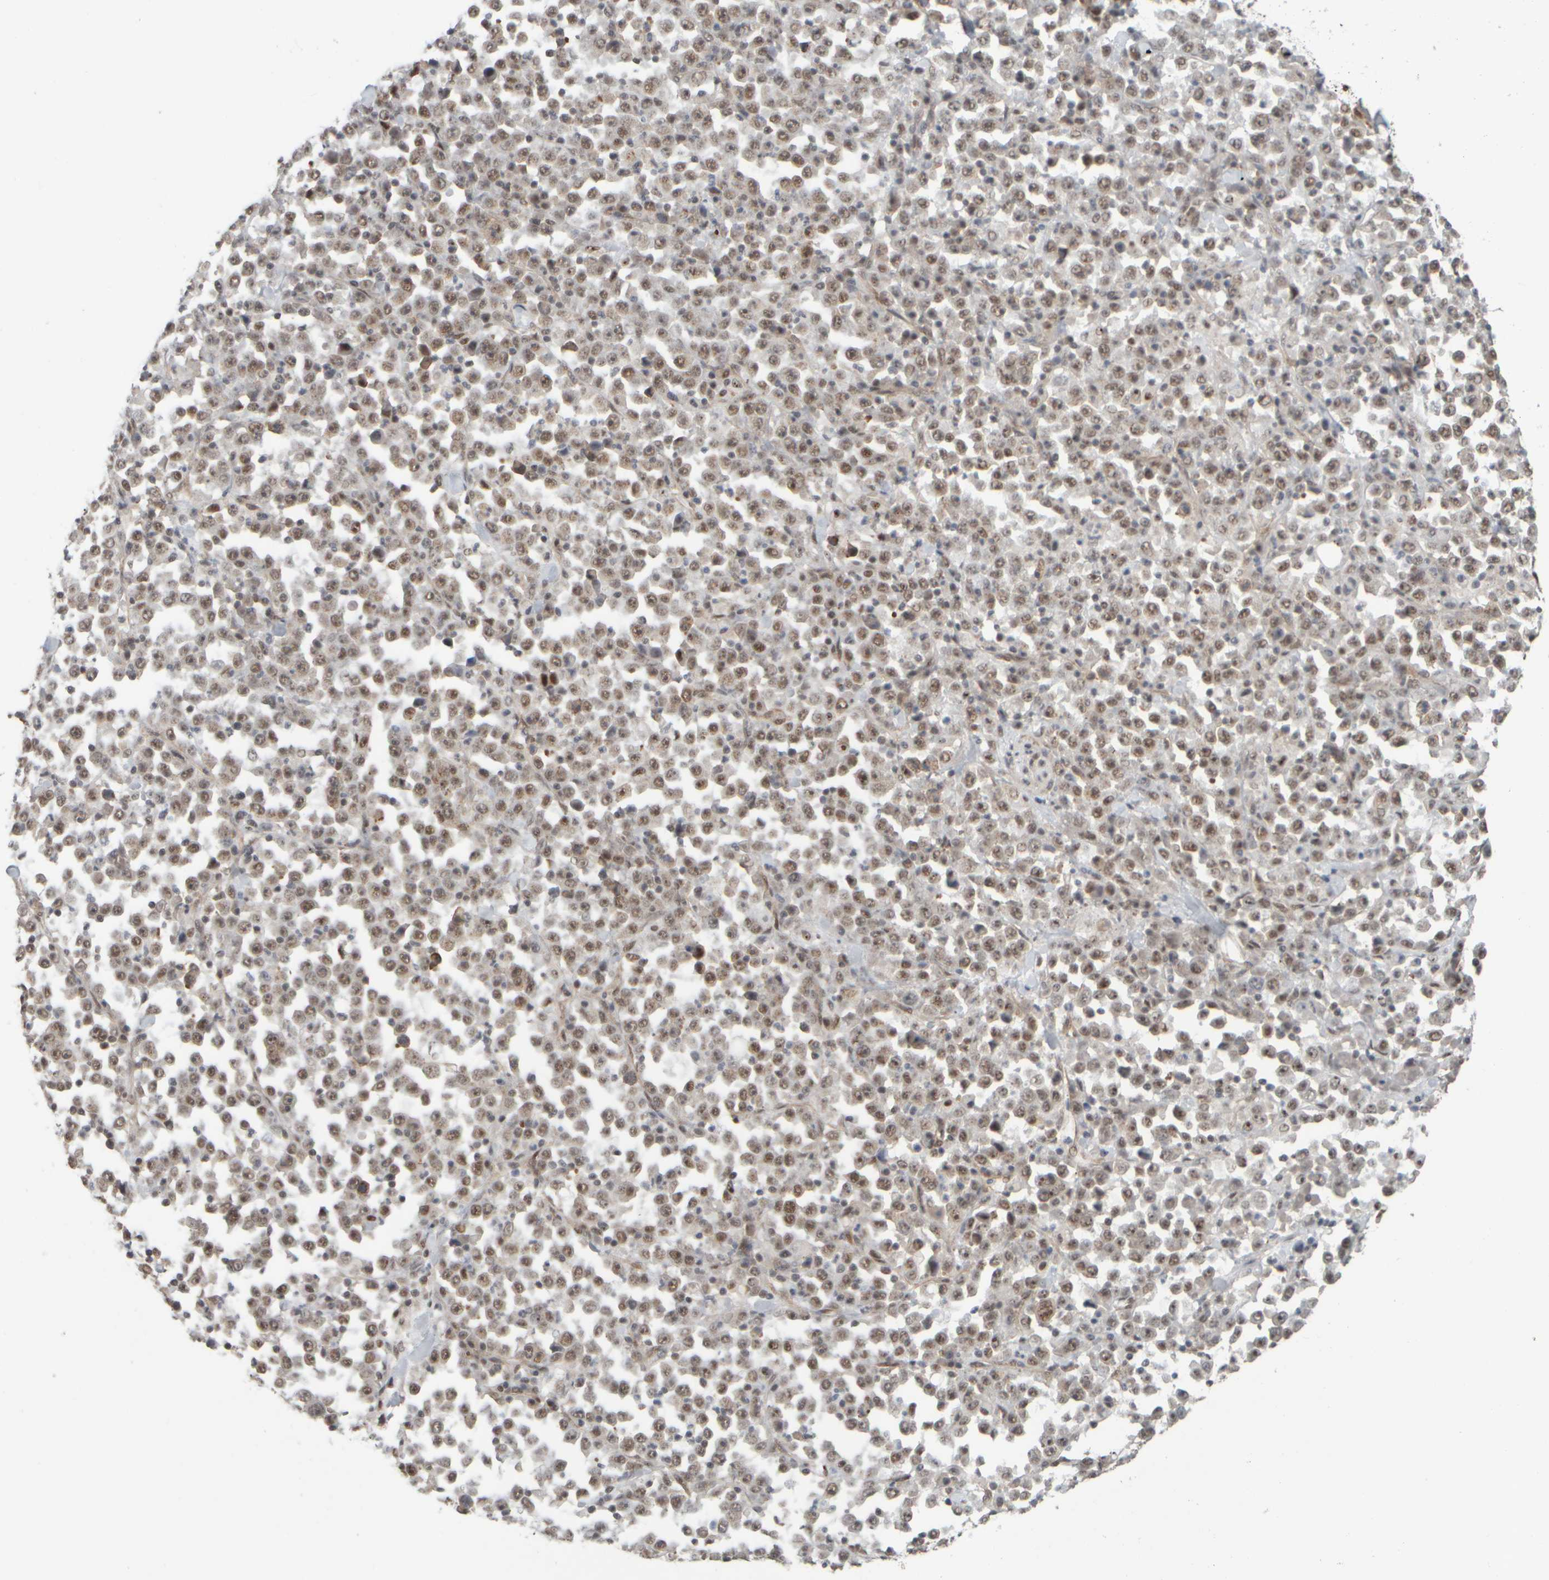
{"staining": {"intensity": "weak", "quantity": ">75%", "location": "nuclear"}, "tissue": "stomach cancer", "cell_type": "Tumor cells", "image_type": "cancer", "snomed": [{"axis": "morphology", "description": "Normal tissue, NOS"}, {"axis": "morphology", "description": "Adenocarcinoma, NOS"}, {"axis": "topography", "description": "Stomach, upper"}, {"axis": "topography", "description": "Stomach"}], "caption": "Stomach adenocarcinoma was stained to show a protein in brown. There is low levels of weak nuclear staining in approximately >75% of tumor cells. (DAB (3,3'-diaminobenzidine) IHC, brown staining for protein, blue staining for nuclei).", "gene": "SYNRG", "patient": {"sex": "male", "age": 59}}